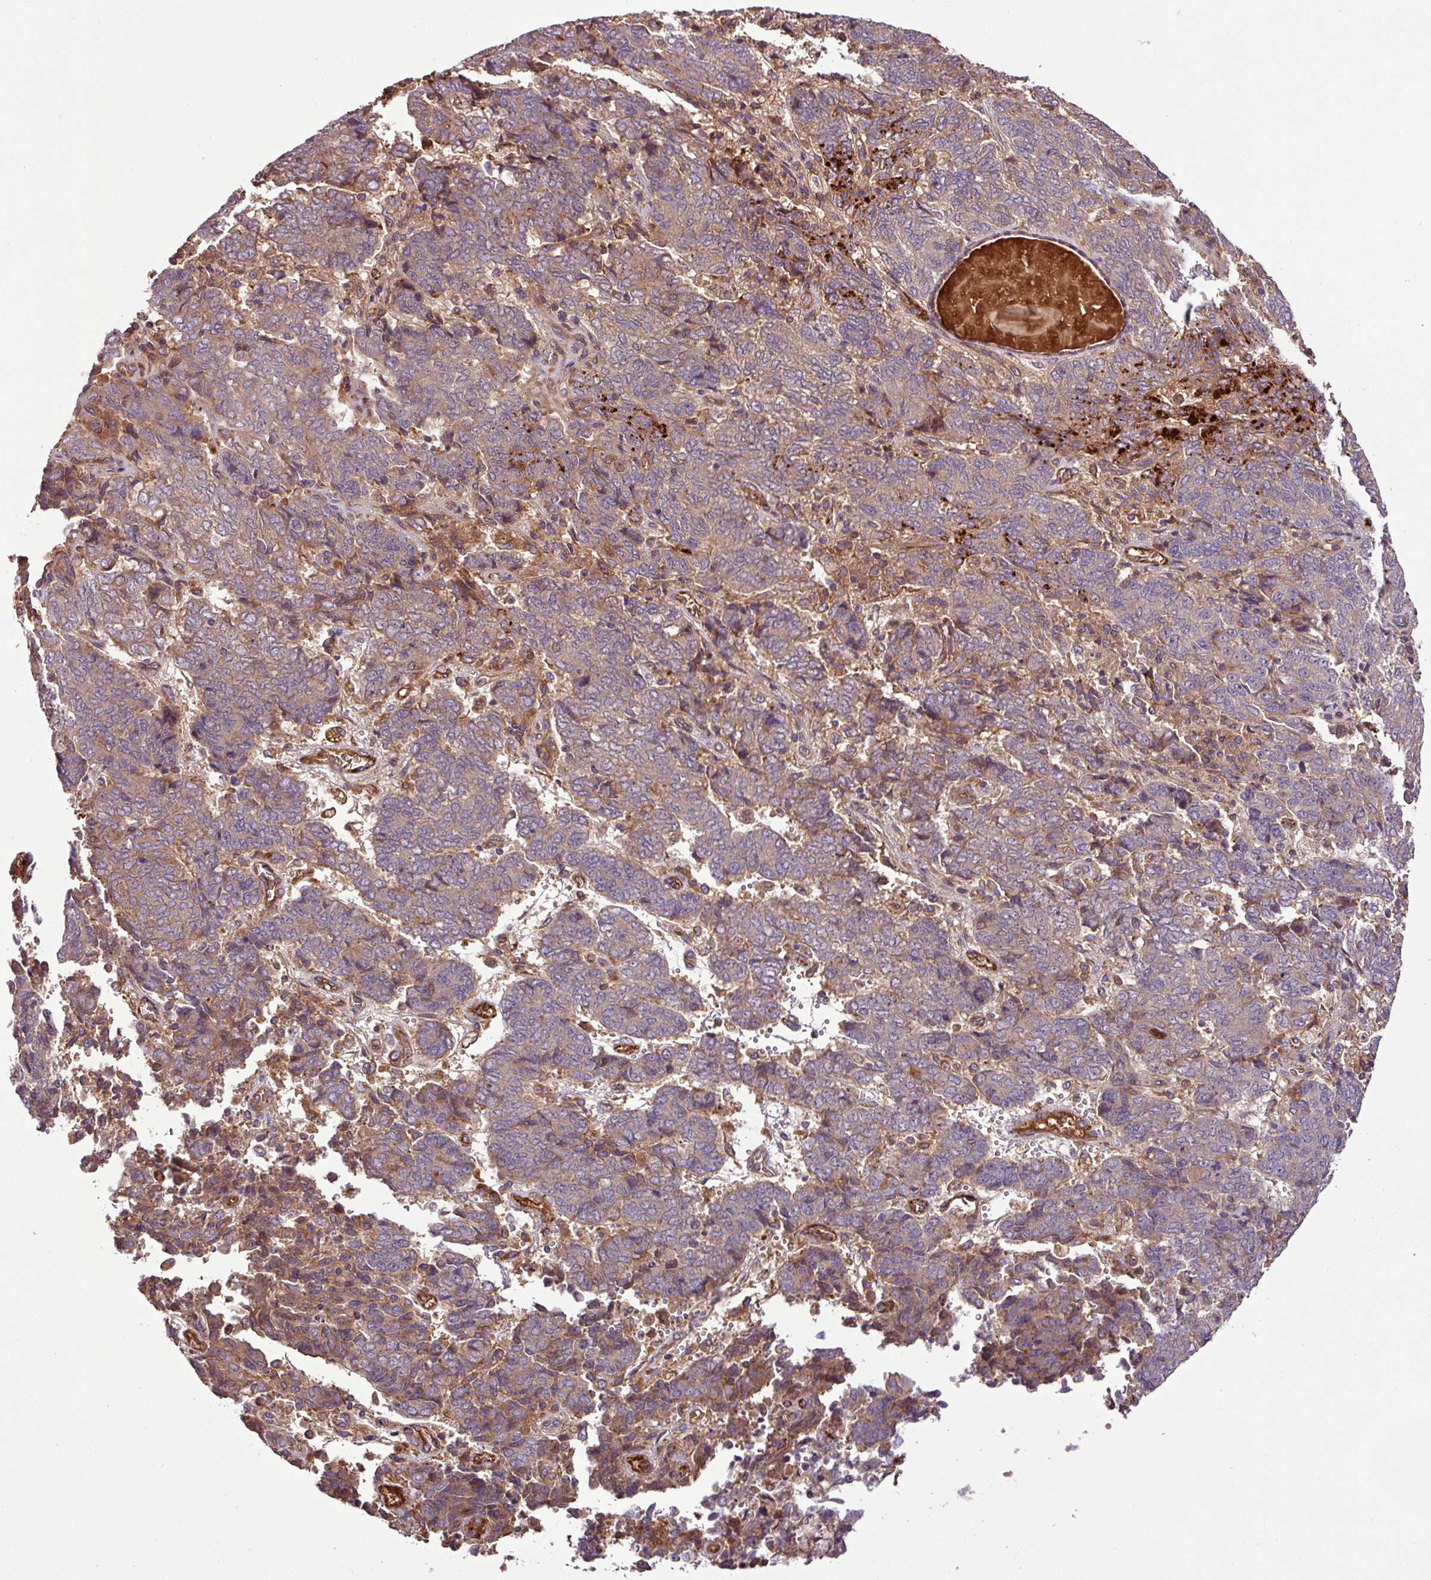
{"staining": {"intensity": "moderate", "quantity": "25%-75%", "location": "cytoplasmic/membranous"}, "tissue": "endometrial cancer", "cell_type": "Tumor cells", "image_type": "cancer", "snomed": [{"axis": "morphology", "description": "Adenocarcinoma, NOS"}, {"axis": "topography", "description": "Endometrium"}], "caption": "Adenocarcinoma (endometrial) stained for a protein demonstrates moderate cytoplasmic/membranous positivity in tumor cells.", "gene": "ZNF266", "patient": {"sex": "female", "age": 80}}